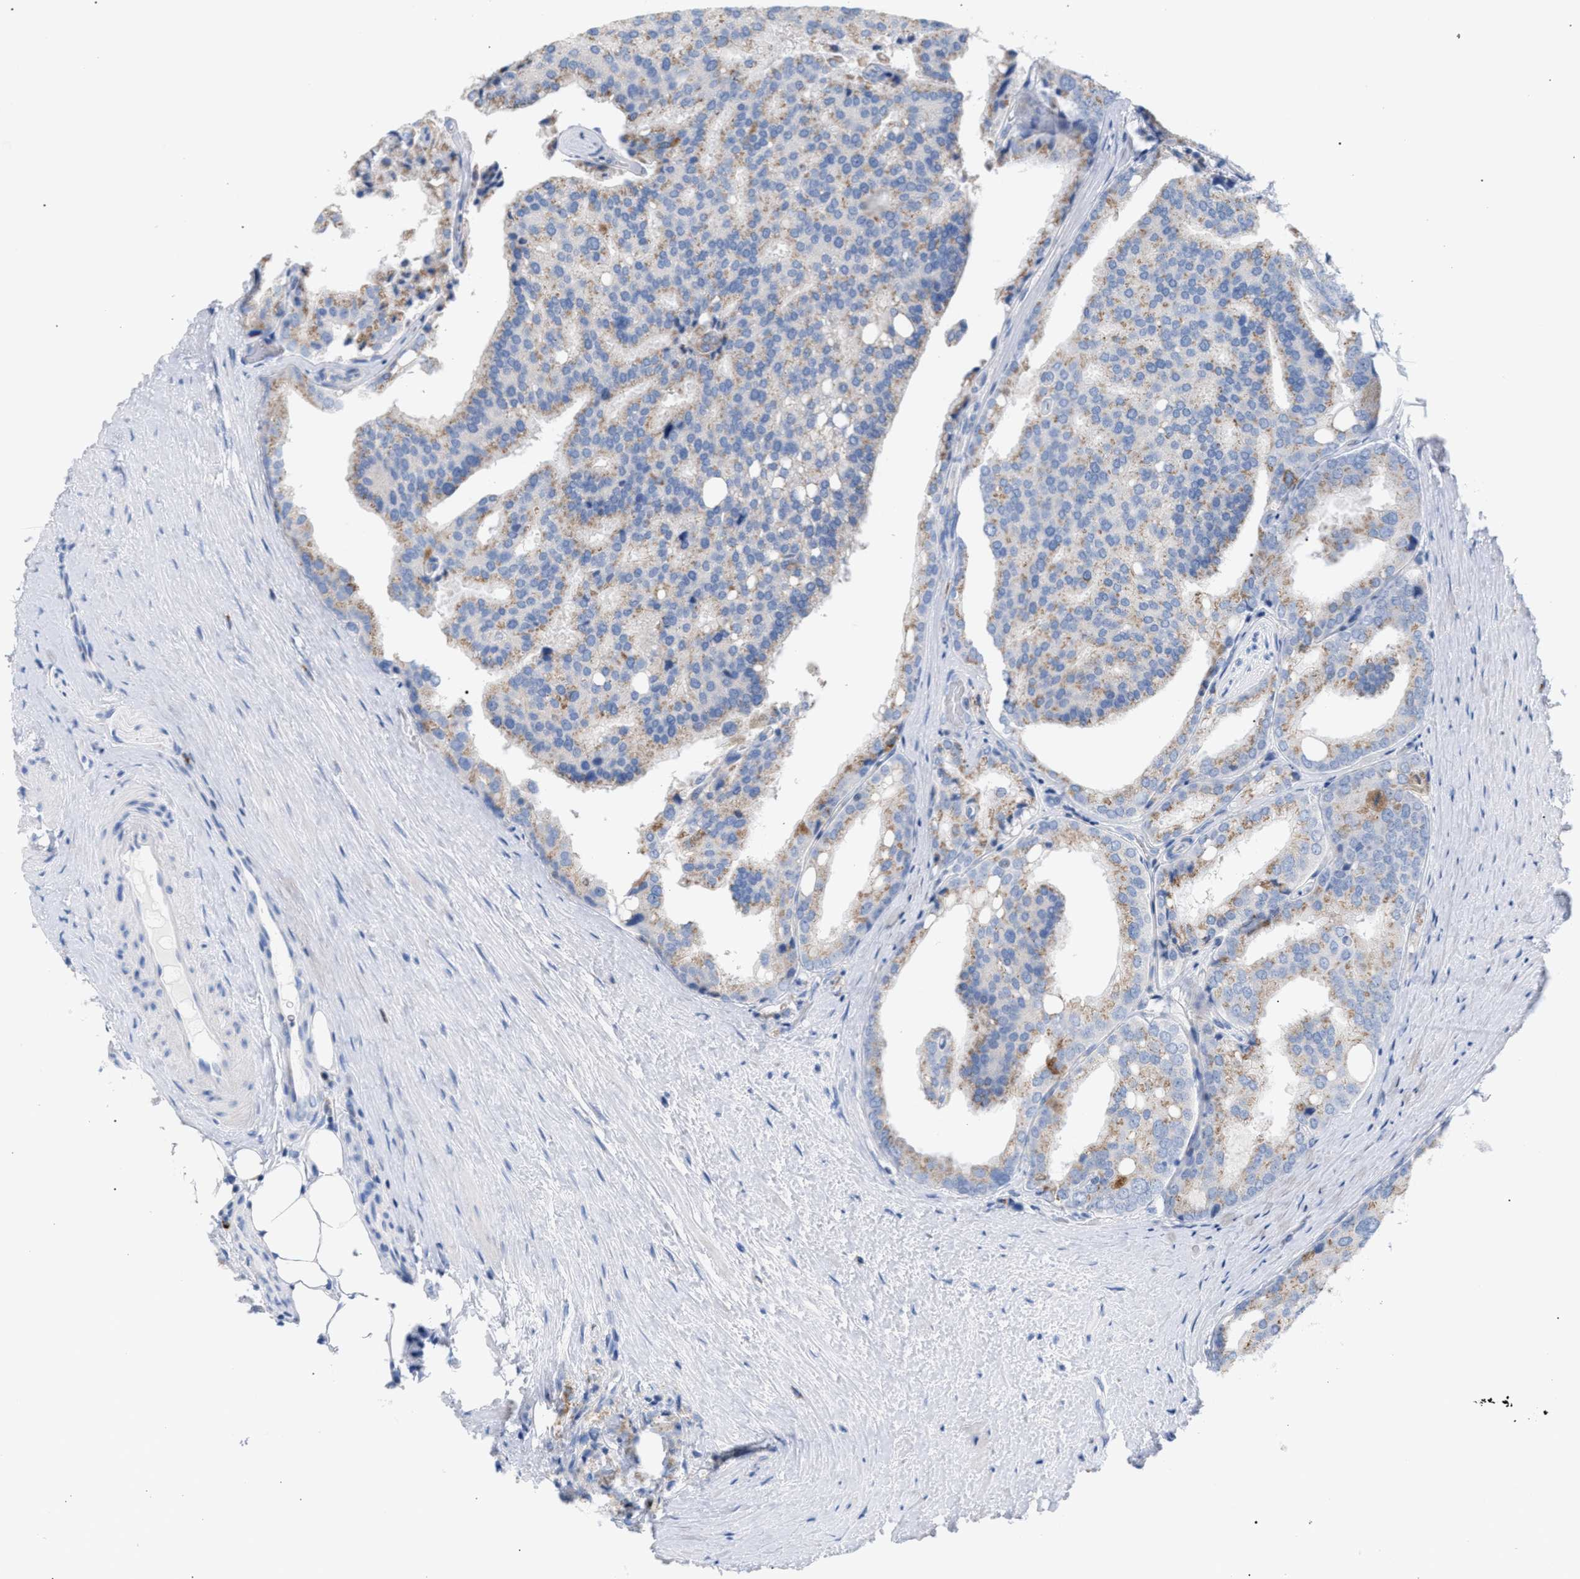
{"staining": {"intensity": "moderate", "quantity": "<25%", "location": "cytoplasmic/membranous"}, "tissue": "prostate cancer", "cell_type": "Tumor cells", "image_type": "cancer", "snomed": [{"axis": "morphology", "description": "Adenocarcinoma, High grade"}, {"axis": "topography", "description": "Prostate"}], "caption": "Protein expression by IHC demonstrates moderate cytoplasmic/membranous positivity in approximately <25% of tumor cells in adenocarcinoma (high-grade) (prostate). Nuclei are stained in blue.", "gene": "TACC3", "patient": {"sex": "male", "age": 50}}